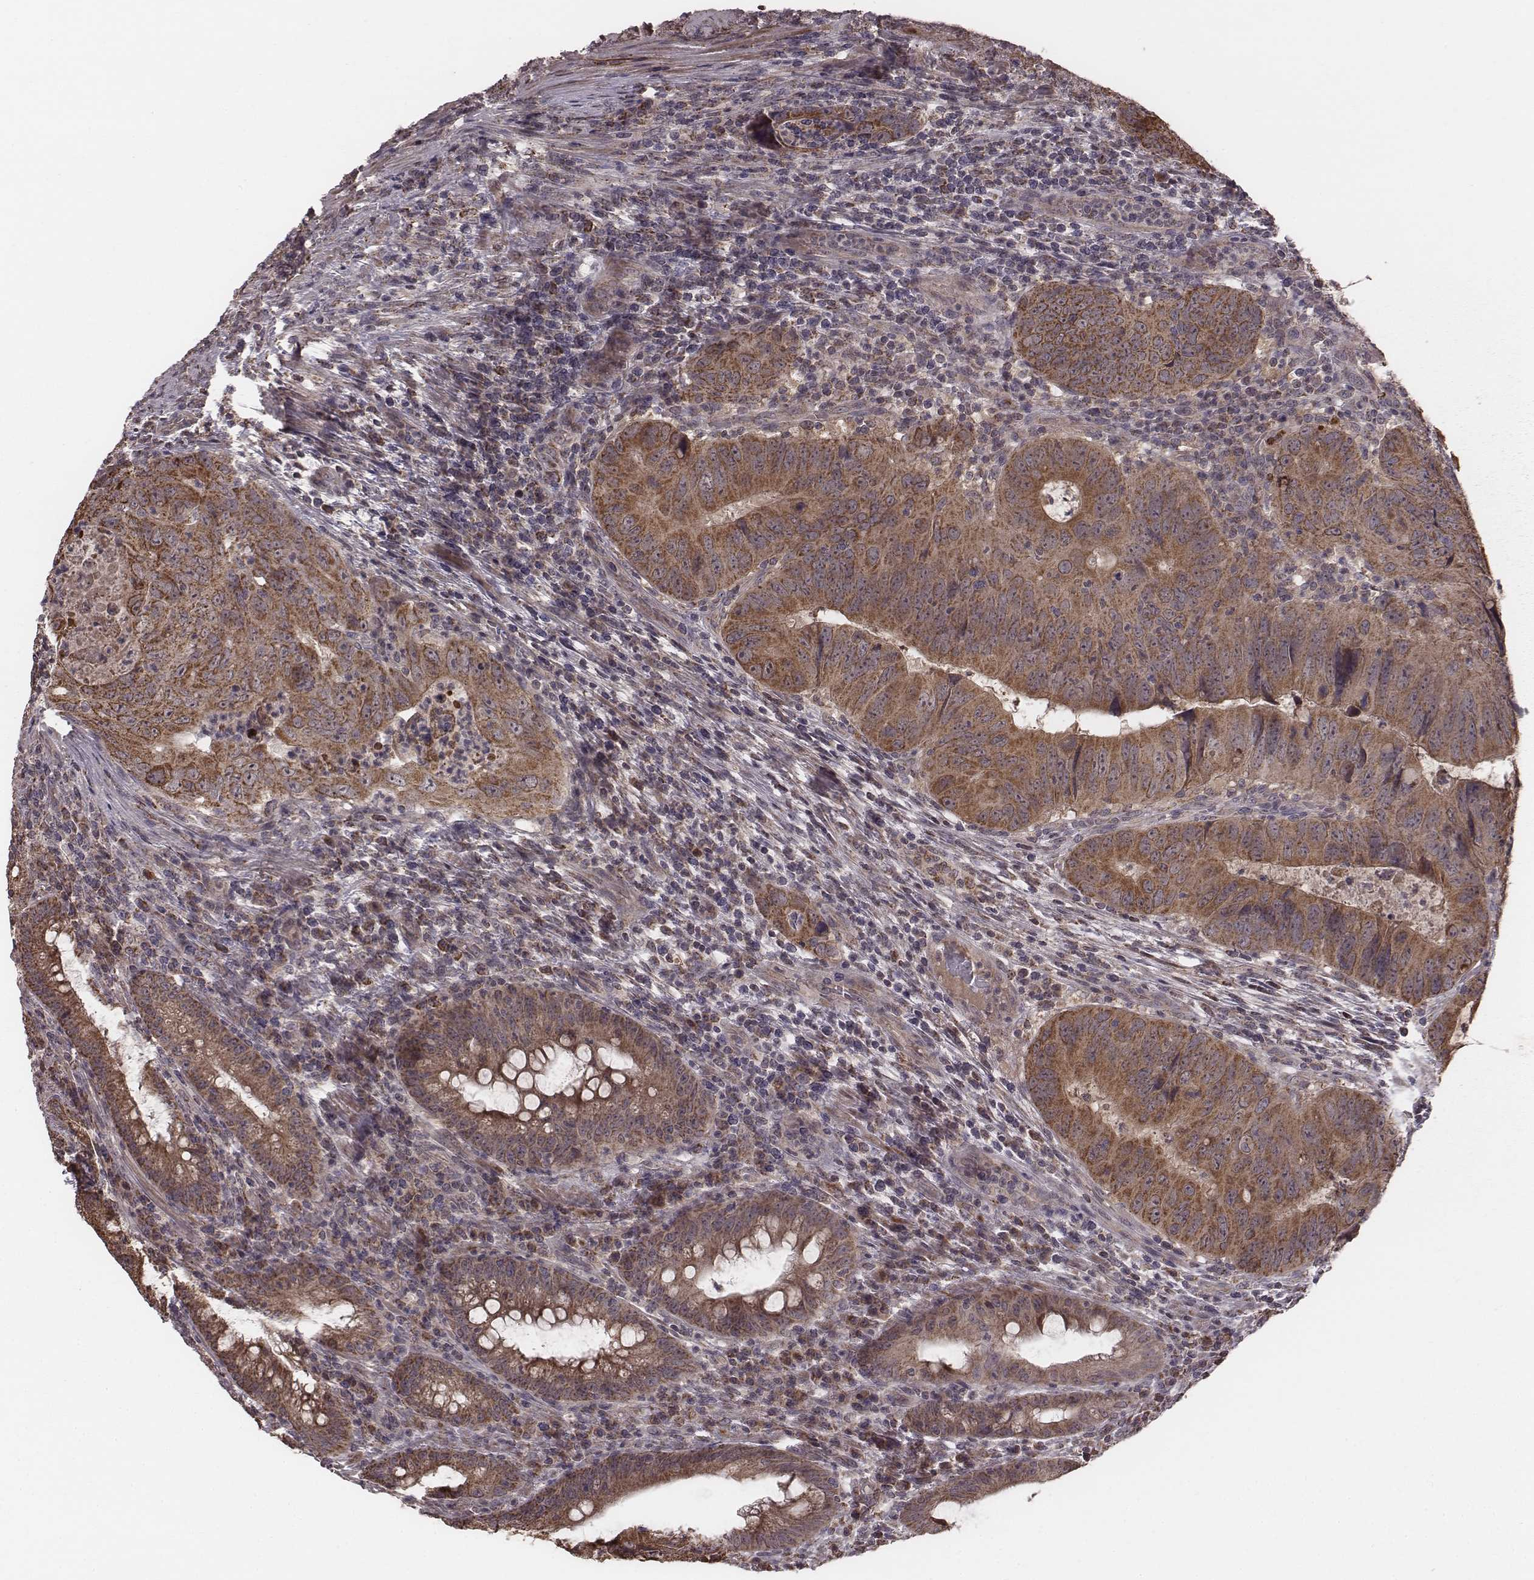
{"staining": {"intensity": "strong", "quantity": ">75%", "location": "cytoplasmic/membranous"}, "tissue": "colorectal cancer", "cell_type": "Tumor cells", "image_type": "cancer", "snomed": [{"axis": "morphology", "description": "Adenocarcinoma, NOS"}, {"axis": "topography", "description": "Colon"}], "caption": "DAB (3,3'-diaminobenzidine) immunohistochemical staining of colorectal cancer reveals strong cytoplasmic/membranous protein staining in about >75% of tumor cells.", "gene": "PDCD2L", "patient": {"sex": "male", "age": 79}}